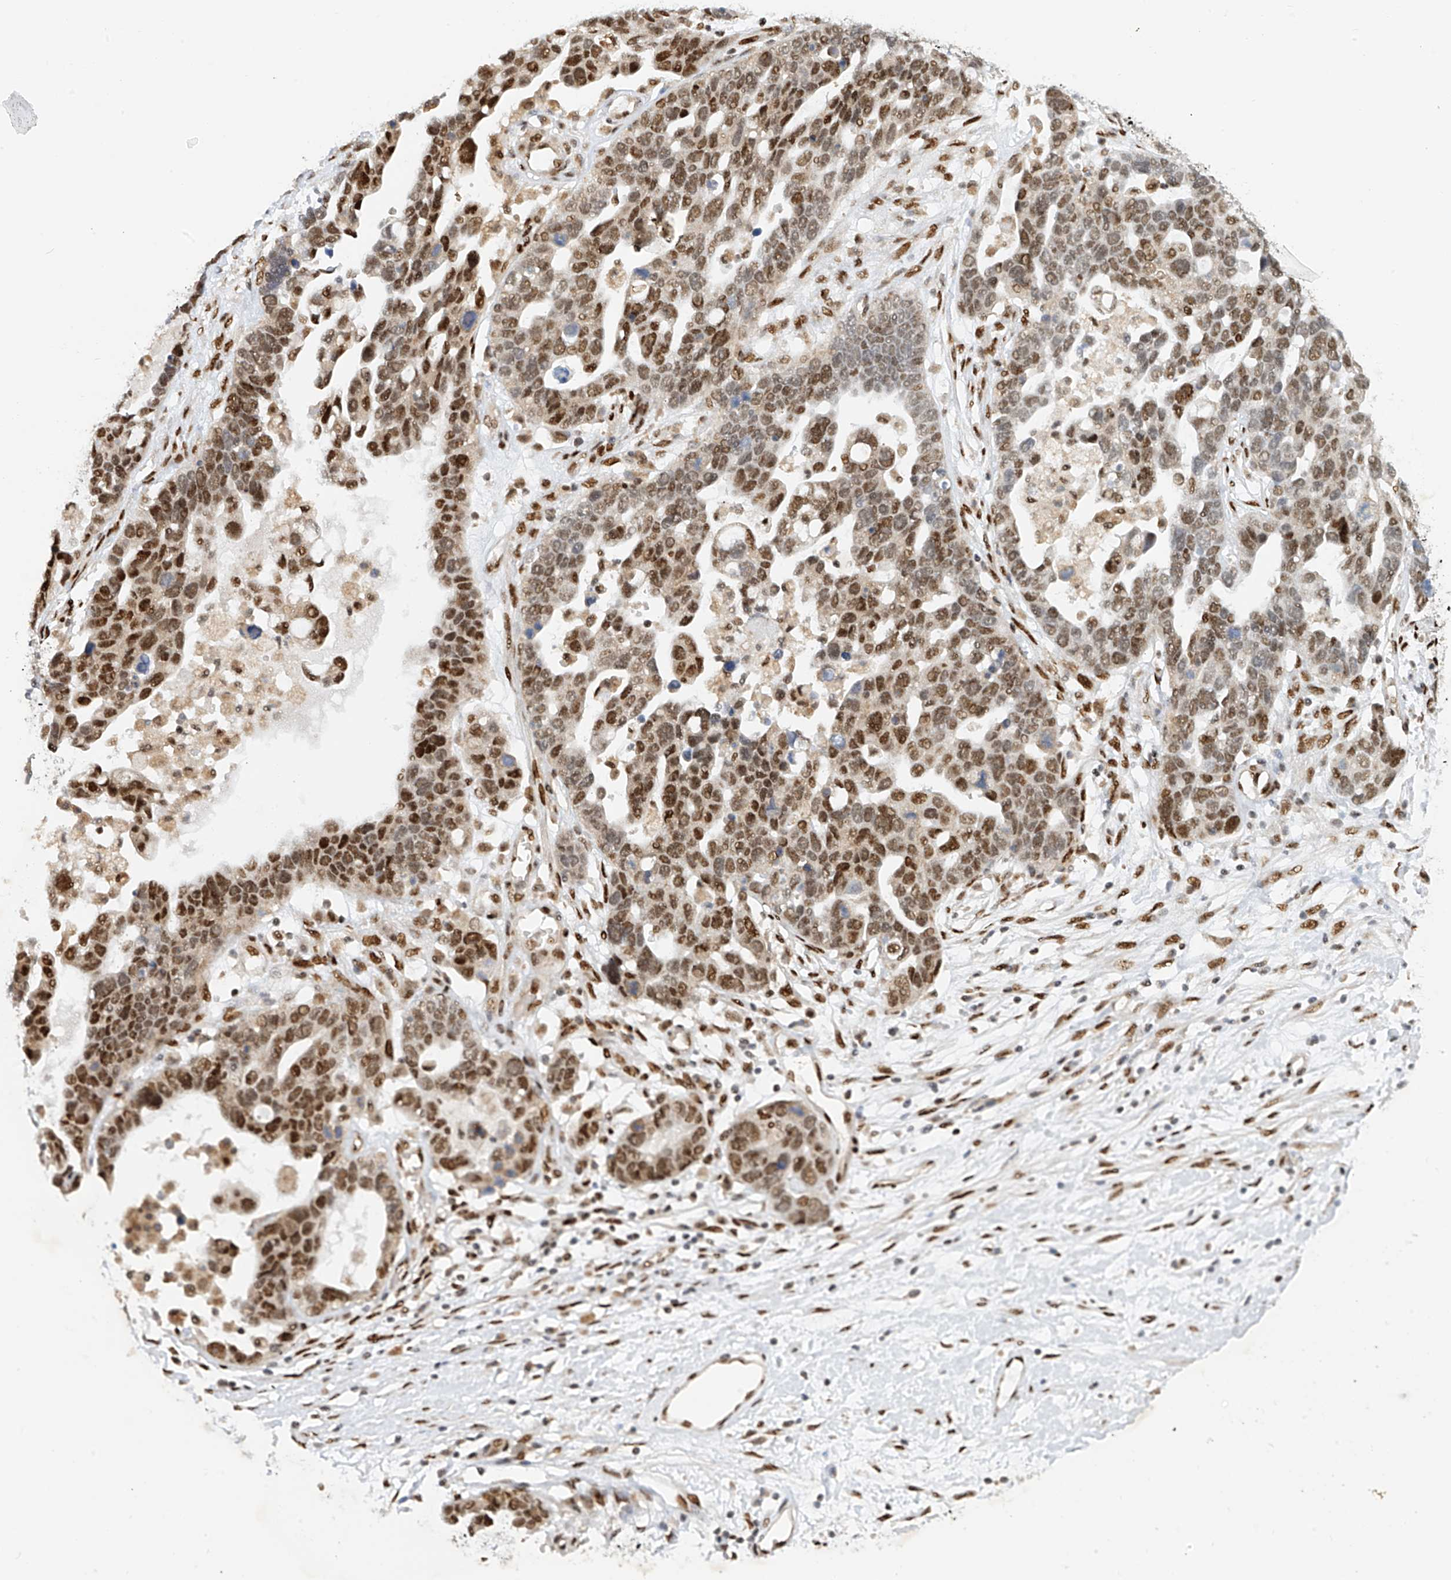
{"staining": {"intensity": "strong", "quantity": ">75%", "location": "nuclear"}, "tissue": "ovarian cancer", "cell_type": "Tumor cells", "image_type": "cancer", "snomed": [{"axis": "morphology", "description": "Cystadenocarcinoma, serous, NOS"}, {"axis": "topography", "description": "Ovary"}], "caption": "Ovarian cancer stained with a brown dye shows strong nuclear positive positivity in about >75% of tumor cells.", "gene": "ZNF514", "patient": {"sex": "female", "age": 54}}